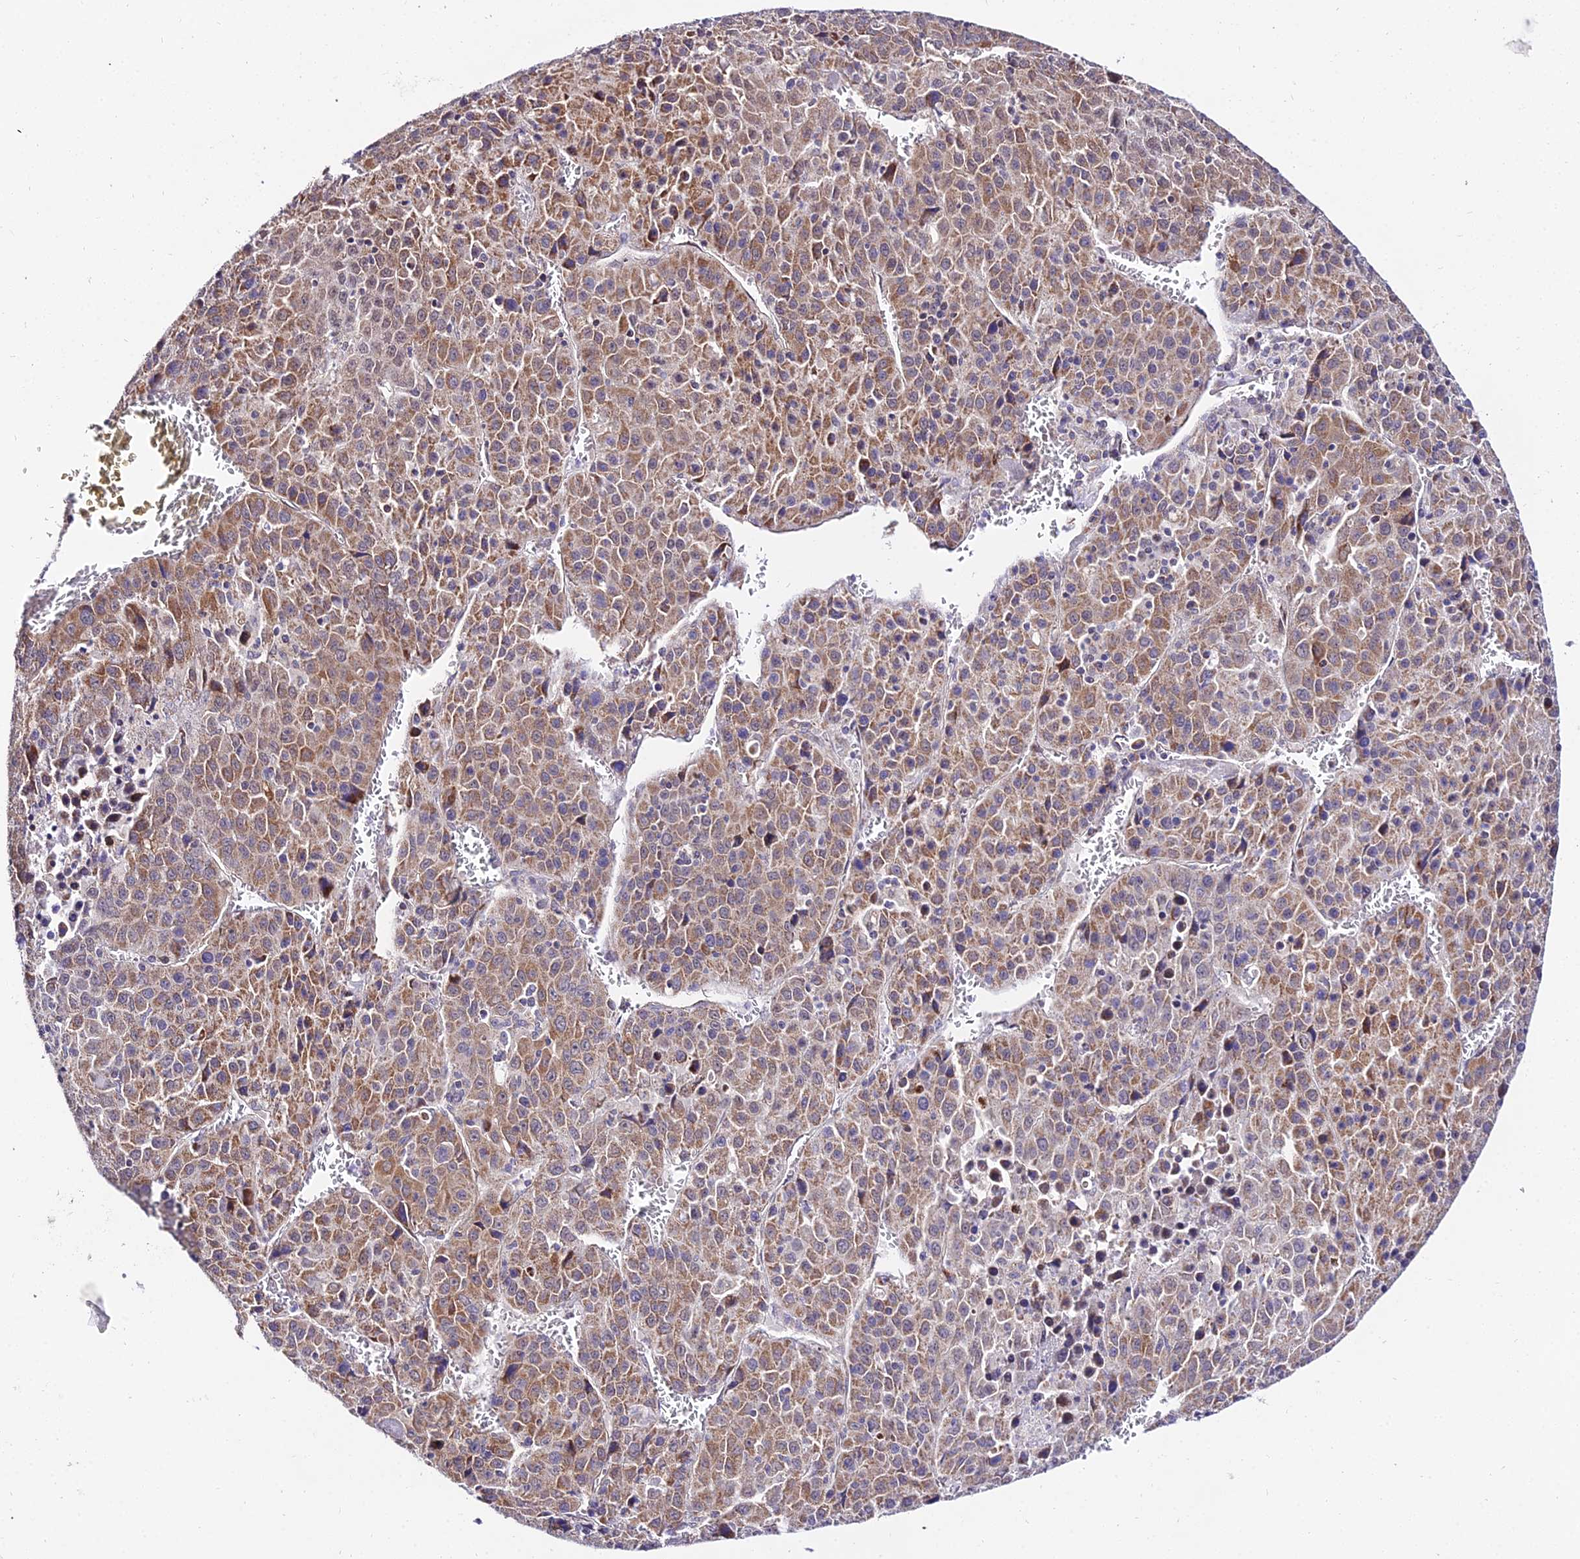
{"staining": {"intensity": "moderate", "quantity": ">75%", "location": "cytoplasmic/membranous"}, "tissue": "liver cancer", "cell_type": "Tumor cells", "image_type": "cancer", "snomed": [{"axis": "morphology", "description": "Carcinoma, Hepatocellular, NOS"}, {"axis": "topography", "description": "Liver"}], "caption": "This histopathology image demonstrates hepatocellular carcinoma (liver) stained with immunohistochemistry (IHC) to label a protein in brown. The cytoplasmic/membranous of tumor cells show moderate positivity for the protein. Nuclei are counter-stained blue.", "gene": "ATP5PB", "patient": {"sex": "female", "age": 53}}